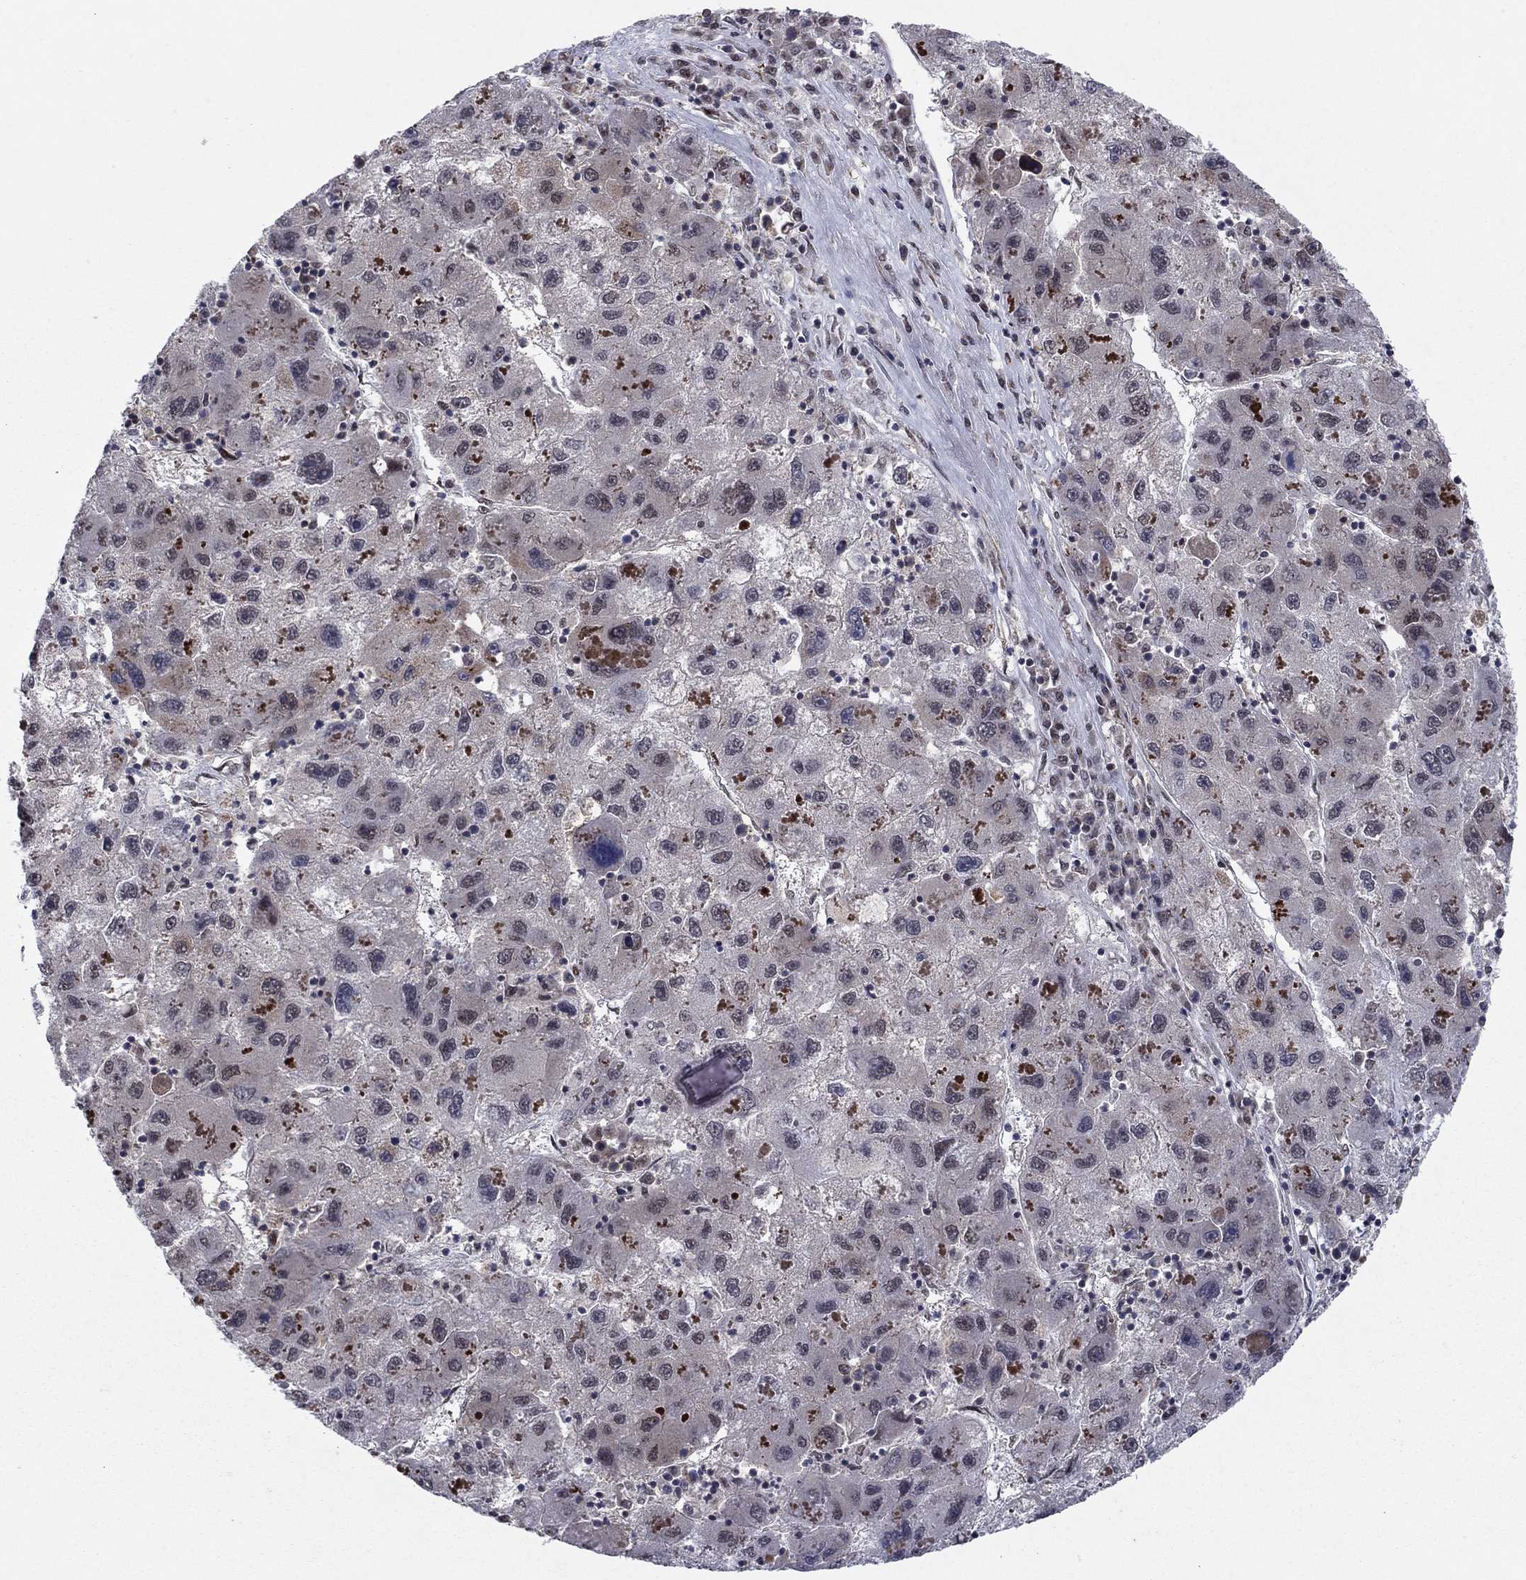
{"staining": {"intensity": "negative", "quantity": "none", "location": "none"}, "tissue": "liver cancer", "cell_type": "Tumor cells", "image_type": "cancer", "snomed": [{"axis": "morphology", "description": "Carcinoma, Hepatocellular, NOS"}, {"axis": "topography", "description": "Liver"}], "caption": "Immunohistochemical staining of hepatocellular carcinoma (liver) demonstrates no significant positivity in tumor cells.", "gene": "PSMC1", "patient": {"sex": "male", "age": 75}}